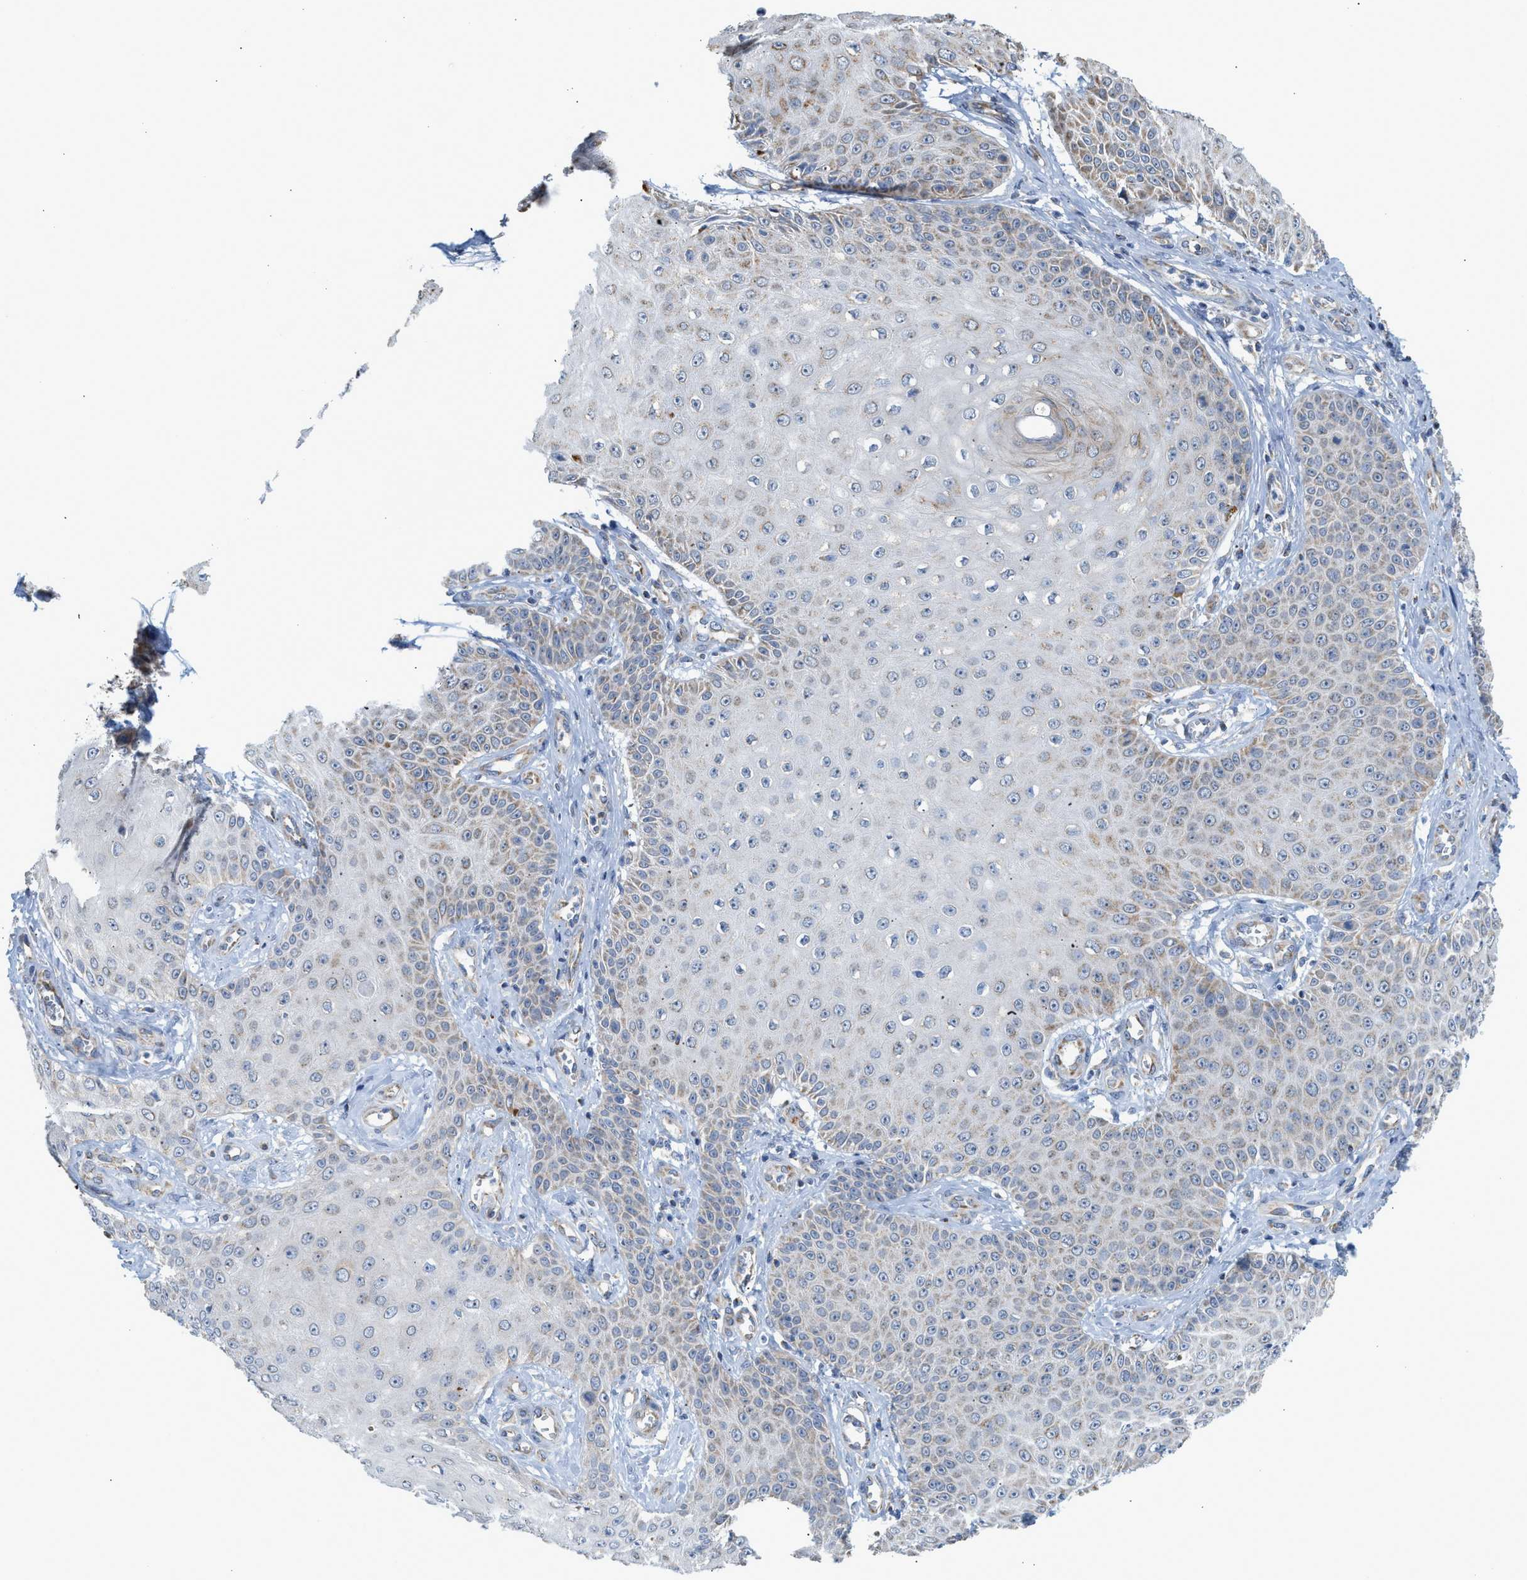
{"staining": {"intensity": "weak", "quantity": "25%-75%", "location": "cytoplasmic/membranous"}, "tissue": "skin cancer", "cell_type": "Tumor cells", "image_type": "cancer", "snomed": [{"axis": "morphology", "description": "Squamous cell carcinoma, NOS"}, {"axis": "topography", "description": "Skin"}], "caption": "Tumor cells show low levels of weak cytoplasmic/membranous expression in about 25%-75% of cells in human squamous cell carcinoma (skin).", "gene": "GOT2", "patient": {"sex": "male", "age": 74}}